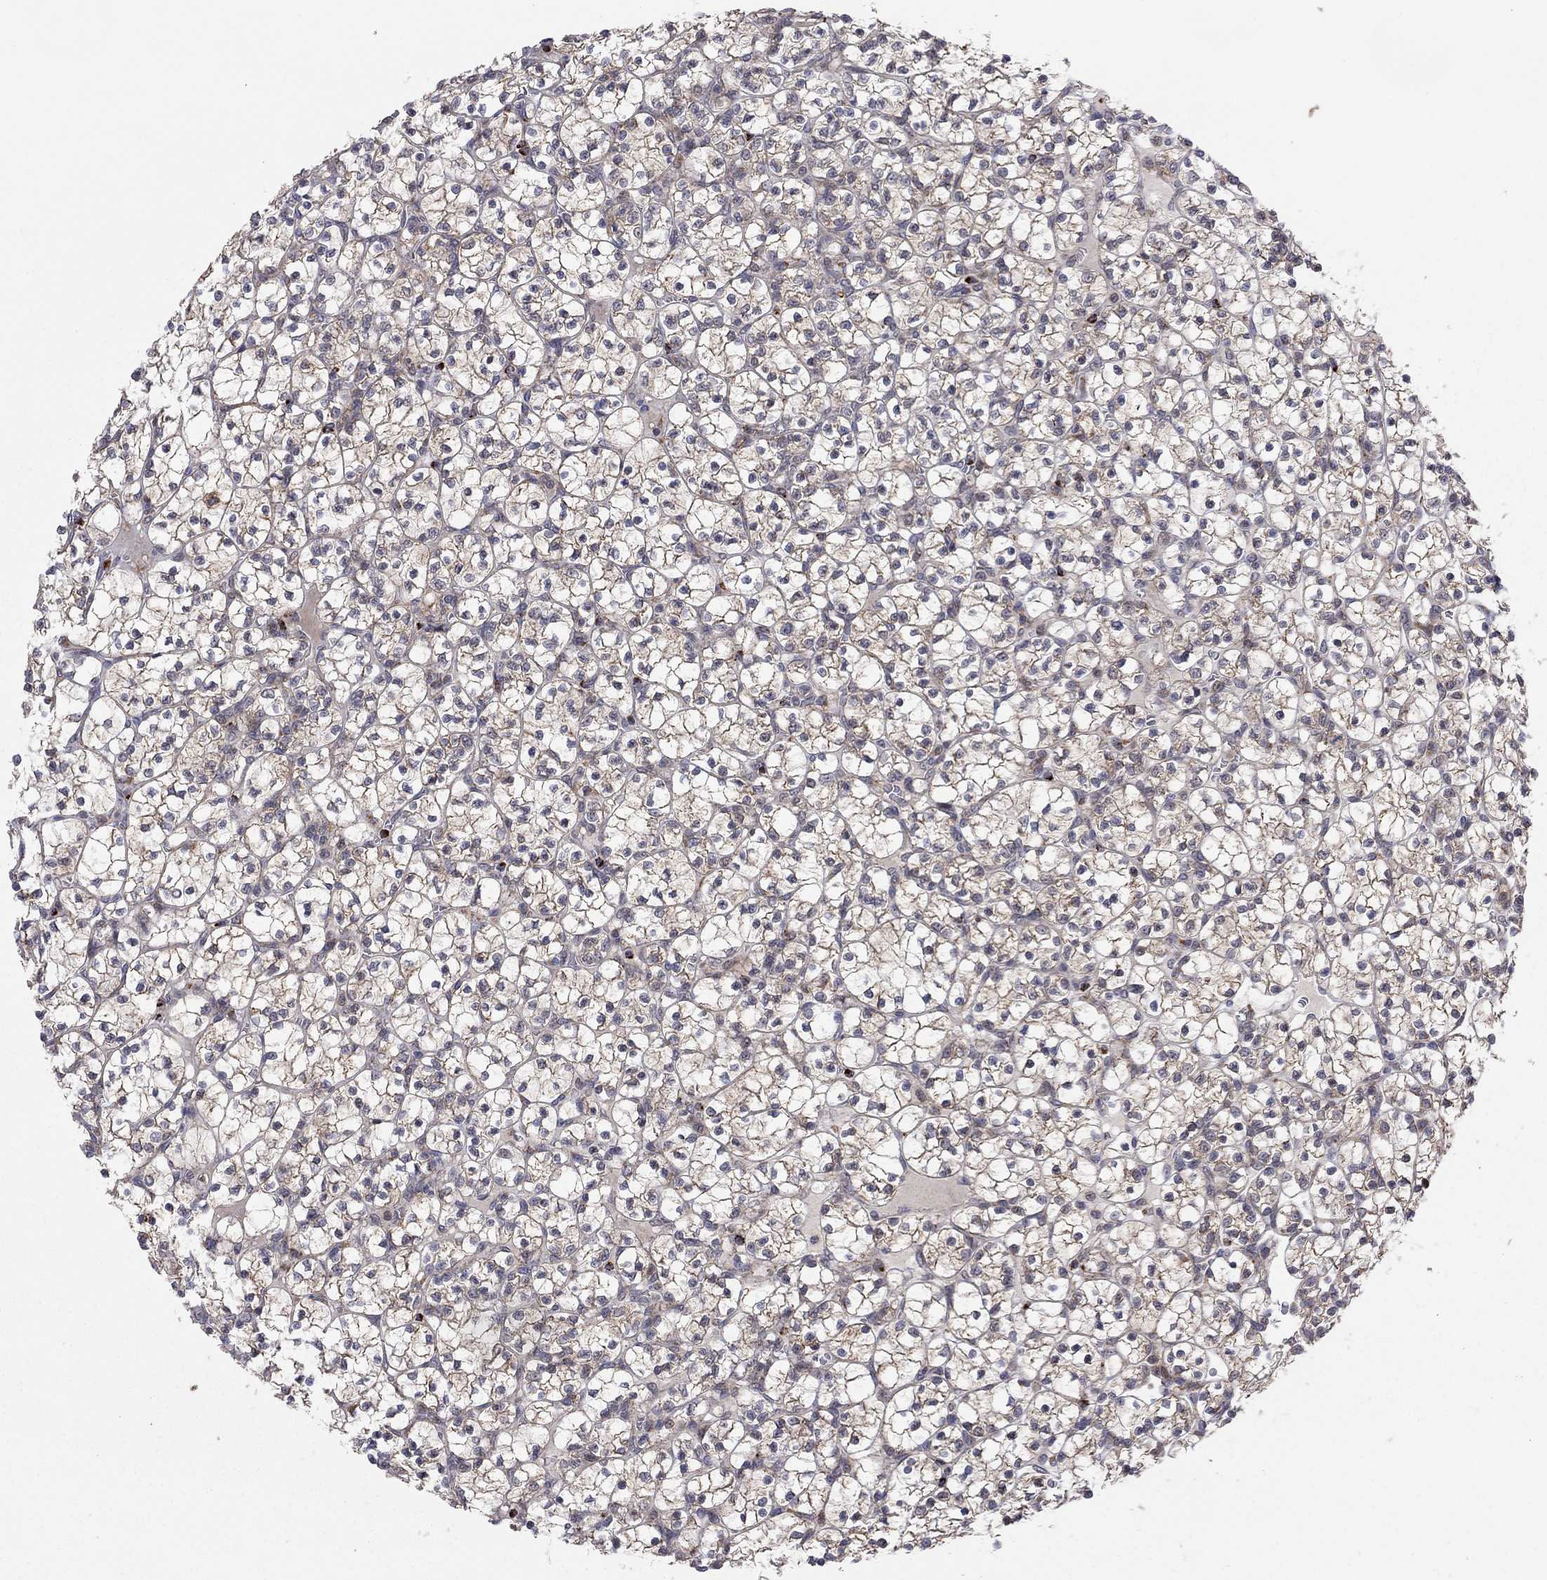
{"staining": {"intensity": "weak", "quantity": "25%-75%", "location": "cytoplasmic/membranous"}, "tissue": "renal cancer", "cell_type": "Tumor cells", "image_type": "cancer", "snomed": [{"axis": "morphology", "description": "Adenocarcinoma, NOS"}, {"axis": "topography", "description": "Kidney"}], "caption": "Weak cytoplasmic/membranous protein staining is seen in approximately 25%-75% of tumor cells in adenocarcinoma (renal). The protein of interest is stained brown, and the nuclei are stained in blue (DAB IHC with brightfield microscopy, high magnification).", "gene": "IDS", "patient": {"sex": "female", "age": 89}}